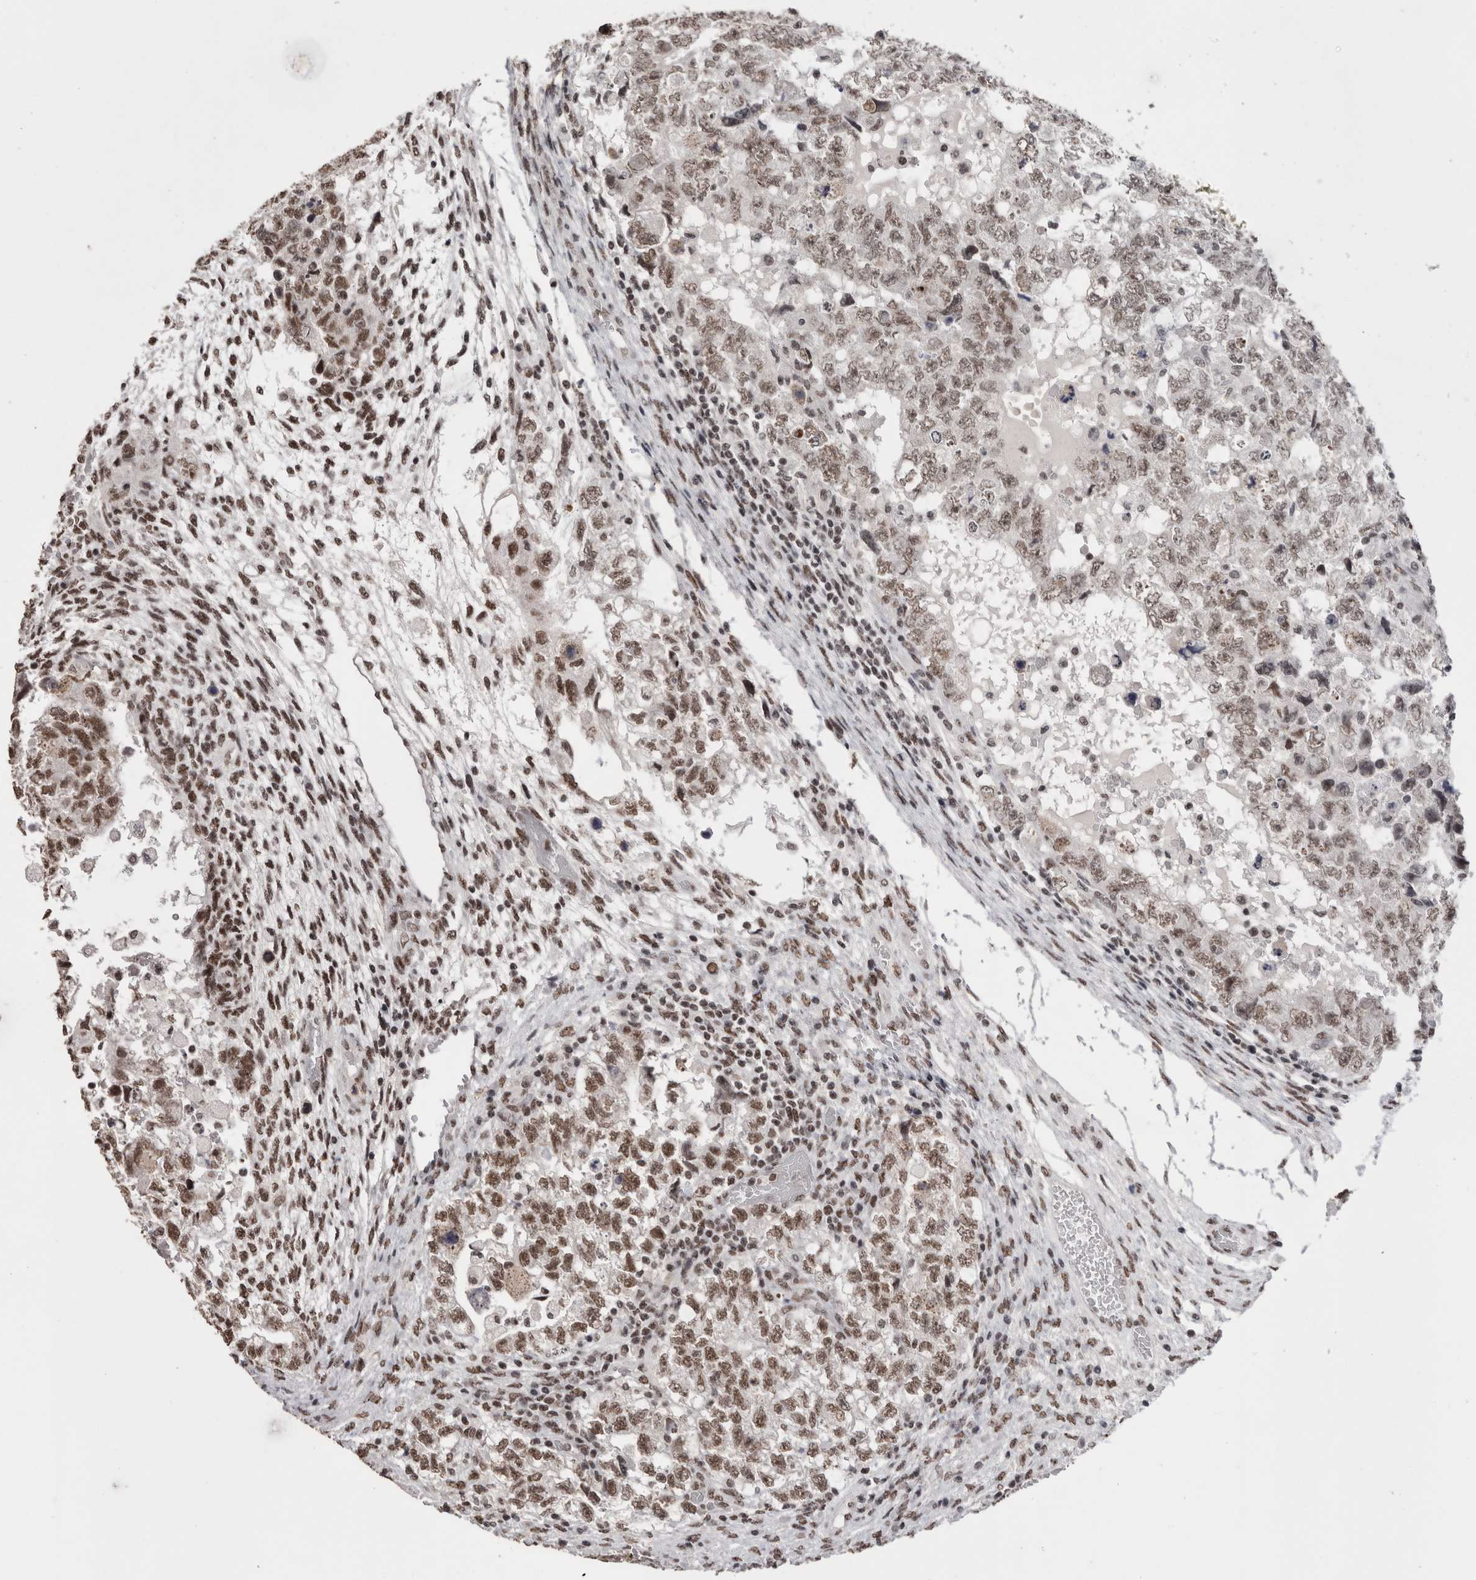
{"staining": {"intensity": "moderate", "quantity": ">75%", "location": "nuclear"}, "tissue": "testis cancer", "cell_type": "Tumor cells", "image_type": "cancer", "snomed": [{"axis": "morphology", "description": "Carcinoma, Embryonal, NOS"}, {"axis": "topography", "description": "Testis"}], "caption": "This micrograph demonstrates IHC staining of human testis embryonal carcinoma, with medium moderate nuclear staining in approximately >75% of tumor cells.", "gene": "SMC1A", "patient": {"sex": "male", "age": 36}}